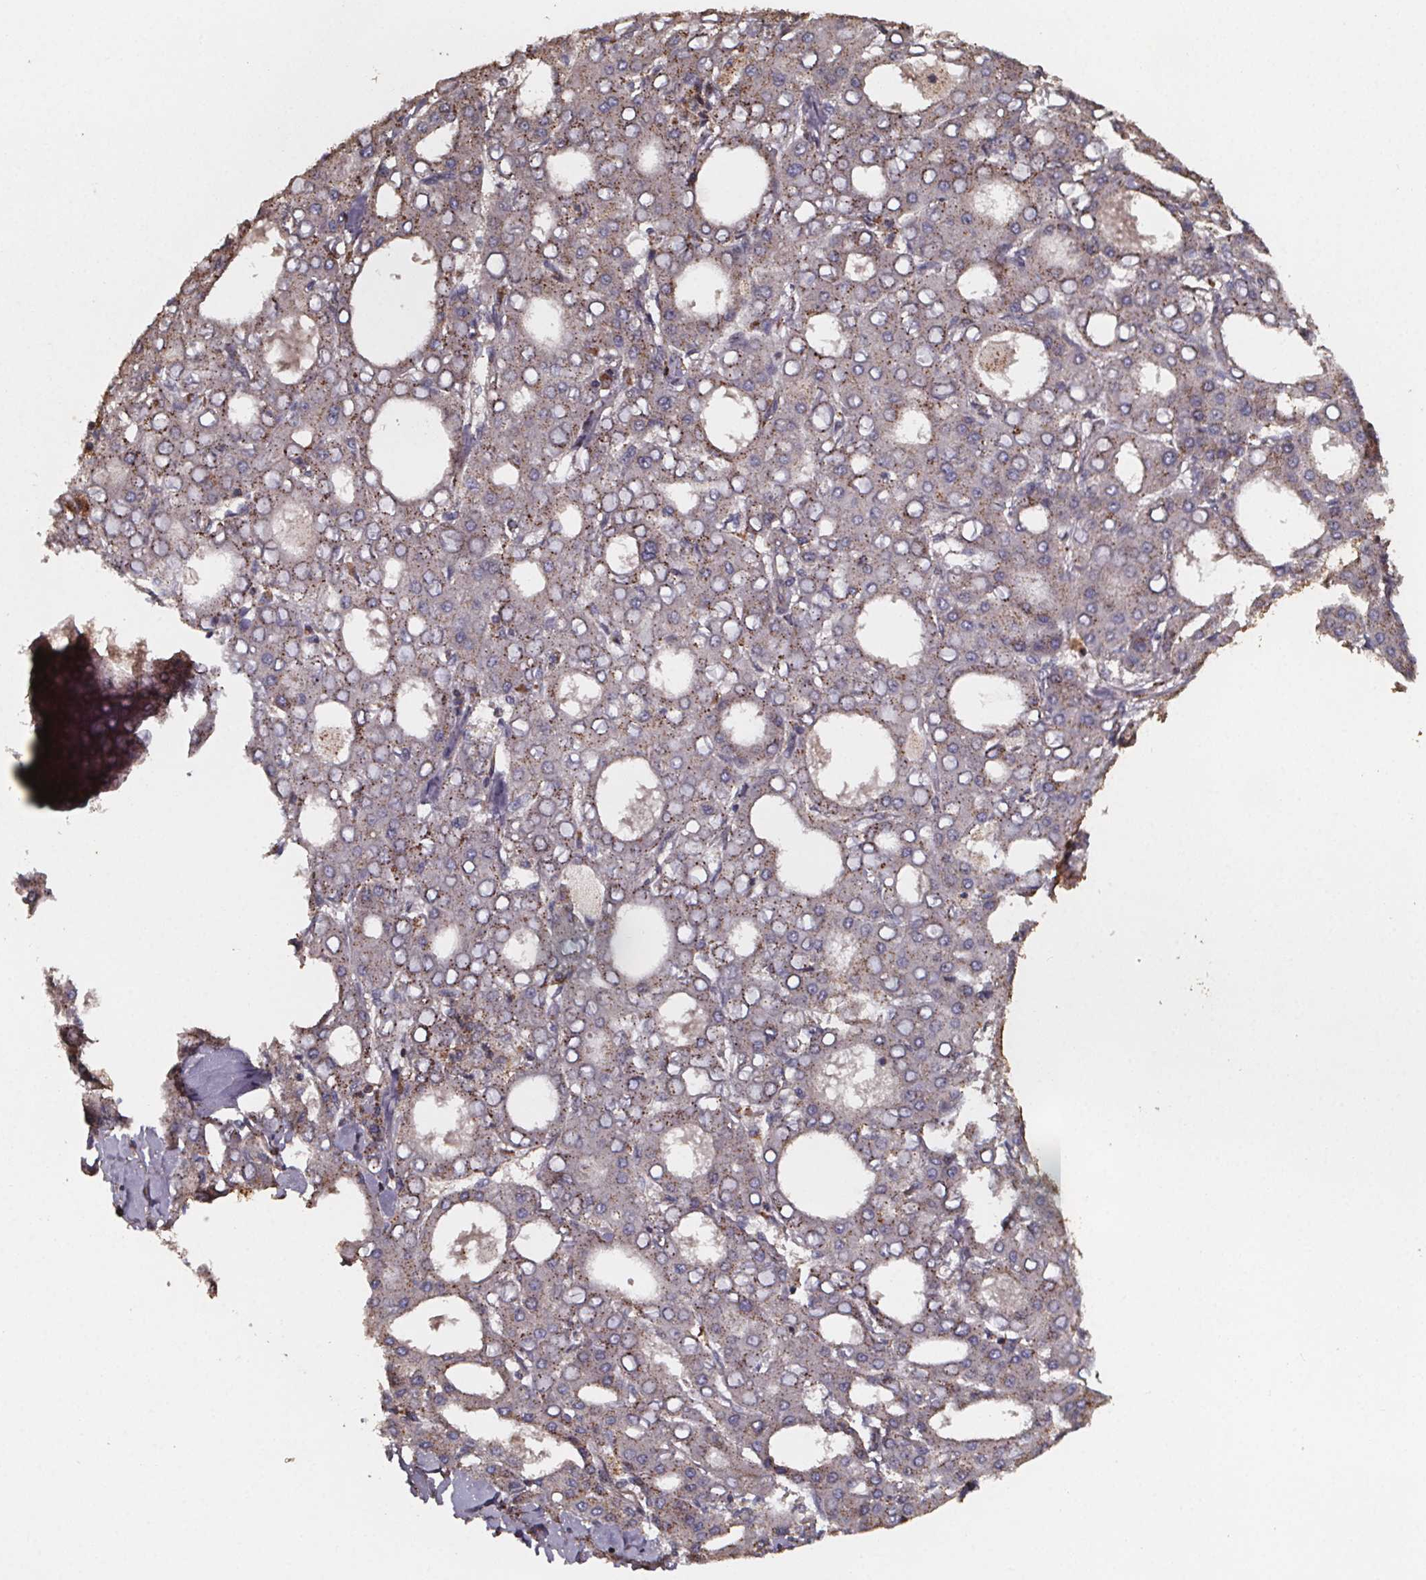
{"staining": {"intensity": "moderate", "quantity": "<25%", "location": "cytoplasmic/membranous"}, "tissue": "liver cancer", "cell_type": "Tumor cells", "image_type": "cancer", "snomed": [{"axis": "morphology", "description": "Carcinoma, Hepatocellular, NOS"}, {"axis": "topography", "description": "Liver"}], "caption": "High-magnification brightfield microscopy of liver cancer (hepatocellular carcinoma) stained with DAB (brown) and counterstained with hematoxylin (blue). tumor cells exhibit moderate cytoplasmic/membranous expression is appreciated in about<25% of cells.", "gene": "ZNF879", "patient": {"sex": "male", "age": 65}}